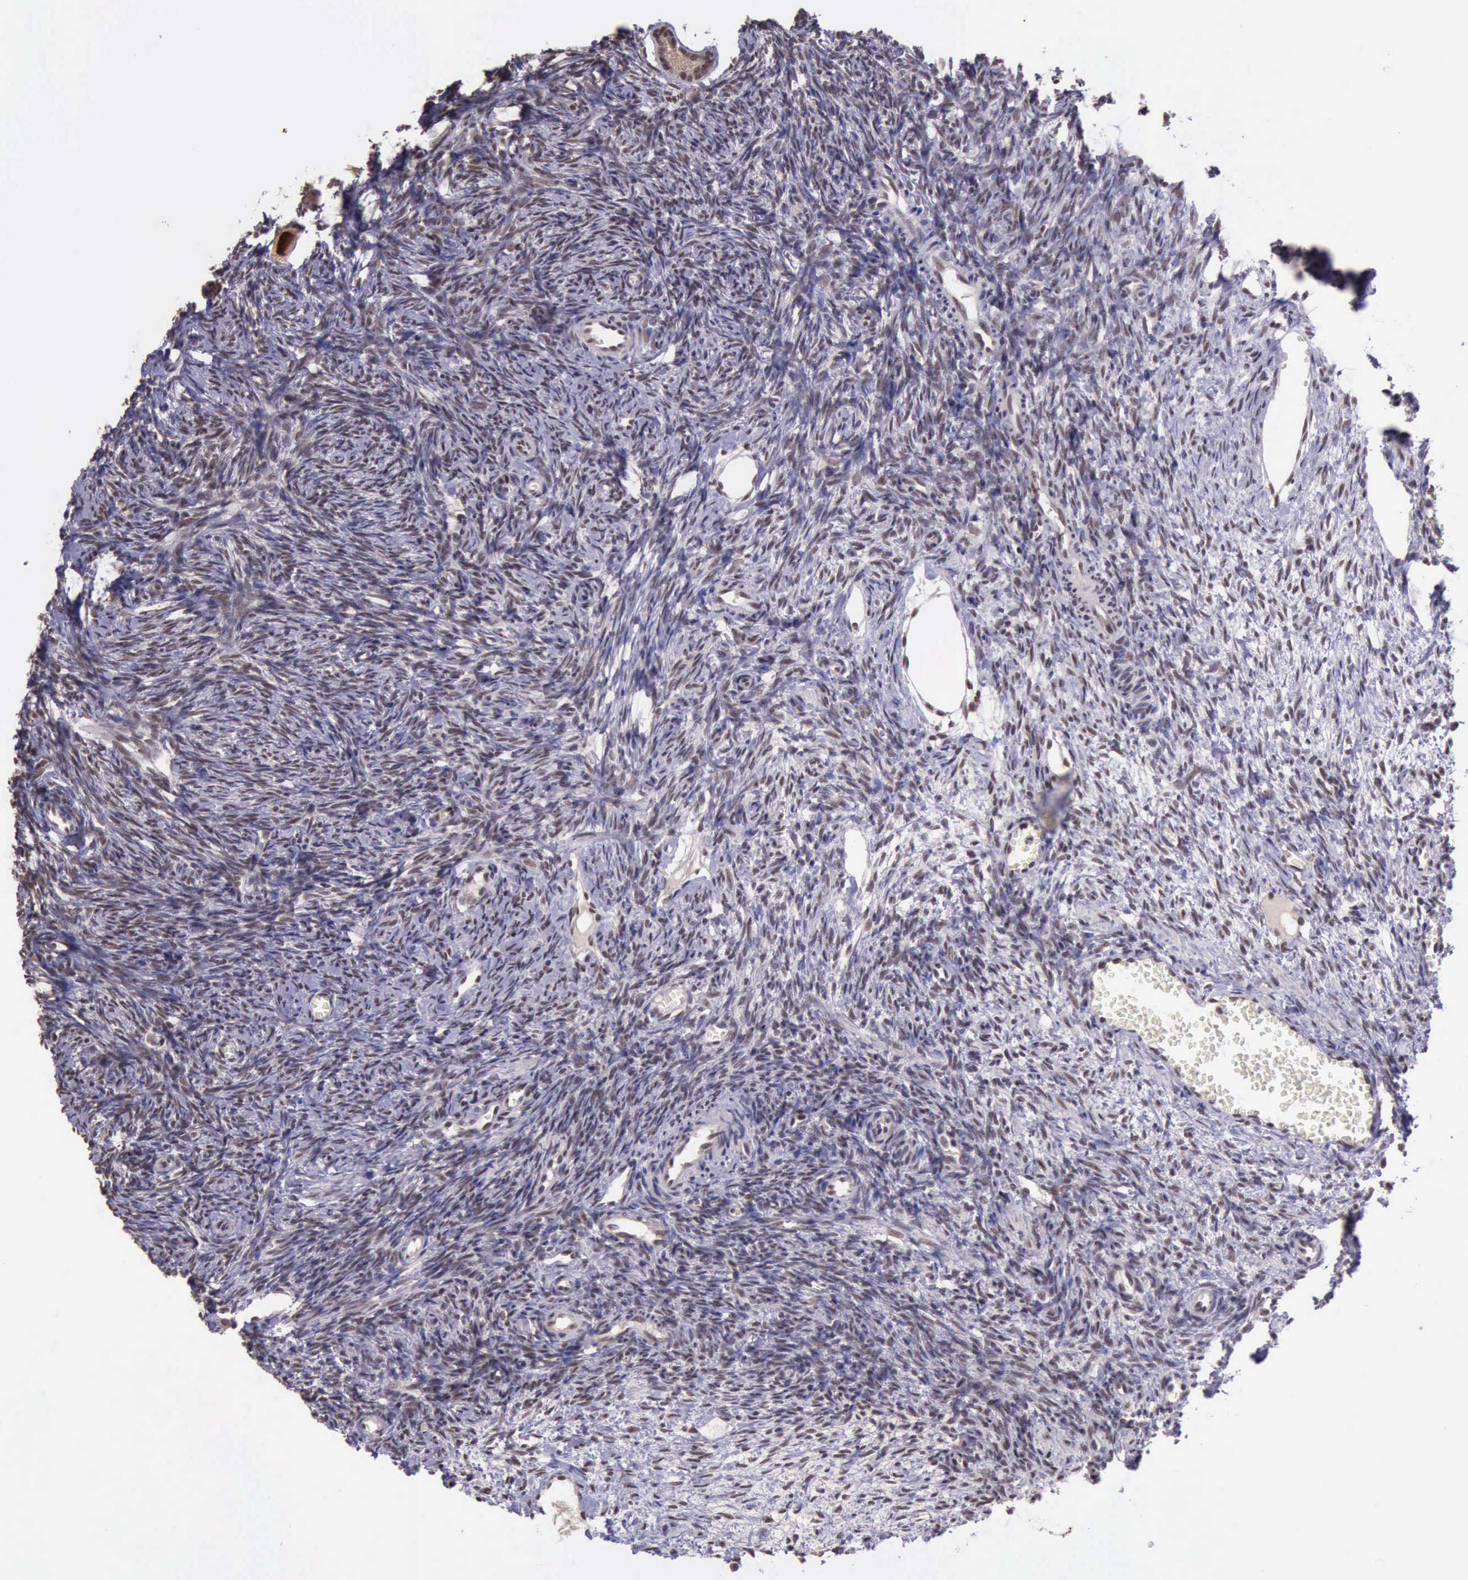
{"staining": {"intensity": "moderate", "quantity": ">75%", "location": "nuclear"}, "tissue": "ovary", "cell_type": "Follicle cells", "image_type": "normal", "snomed": [{"axis": "morphology", "description": "Normal tissue, NOS"}, {"axis": "topography", "description": "Ovary"}], "caption": "Immunohistochemistry (IHC) image of benign human ovary stained for a protein (brown), which shows medium levels of moderate nuclear staining in about >75% of follicle cells.", "gene": "PRPF39", "patient": {"sex": "female", "age": 27}}